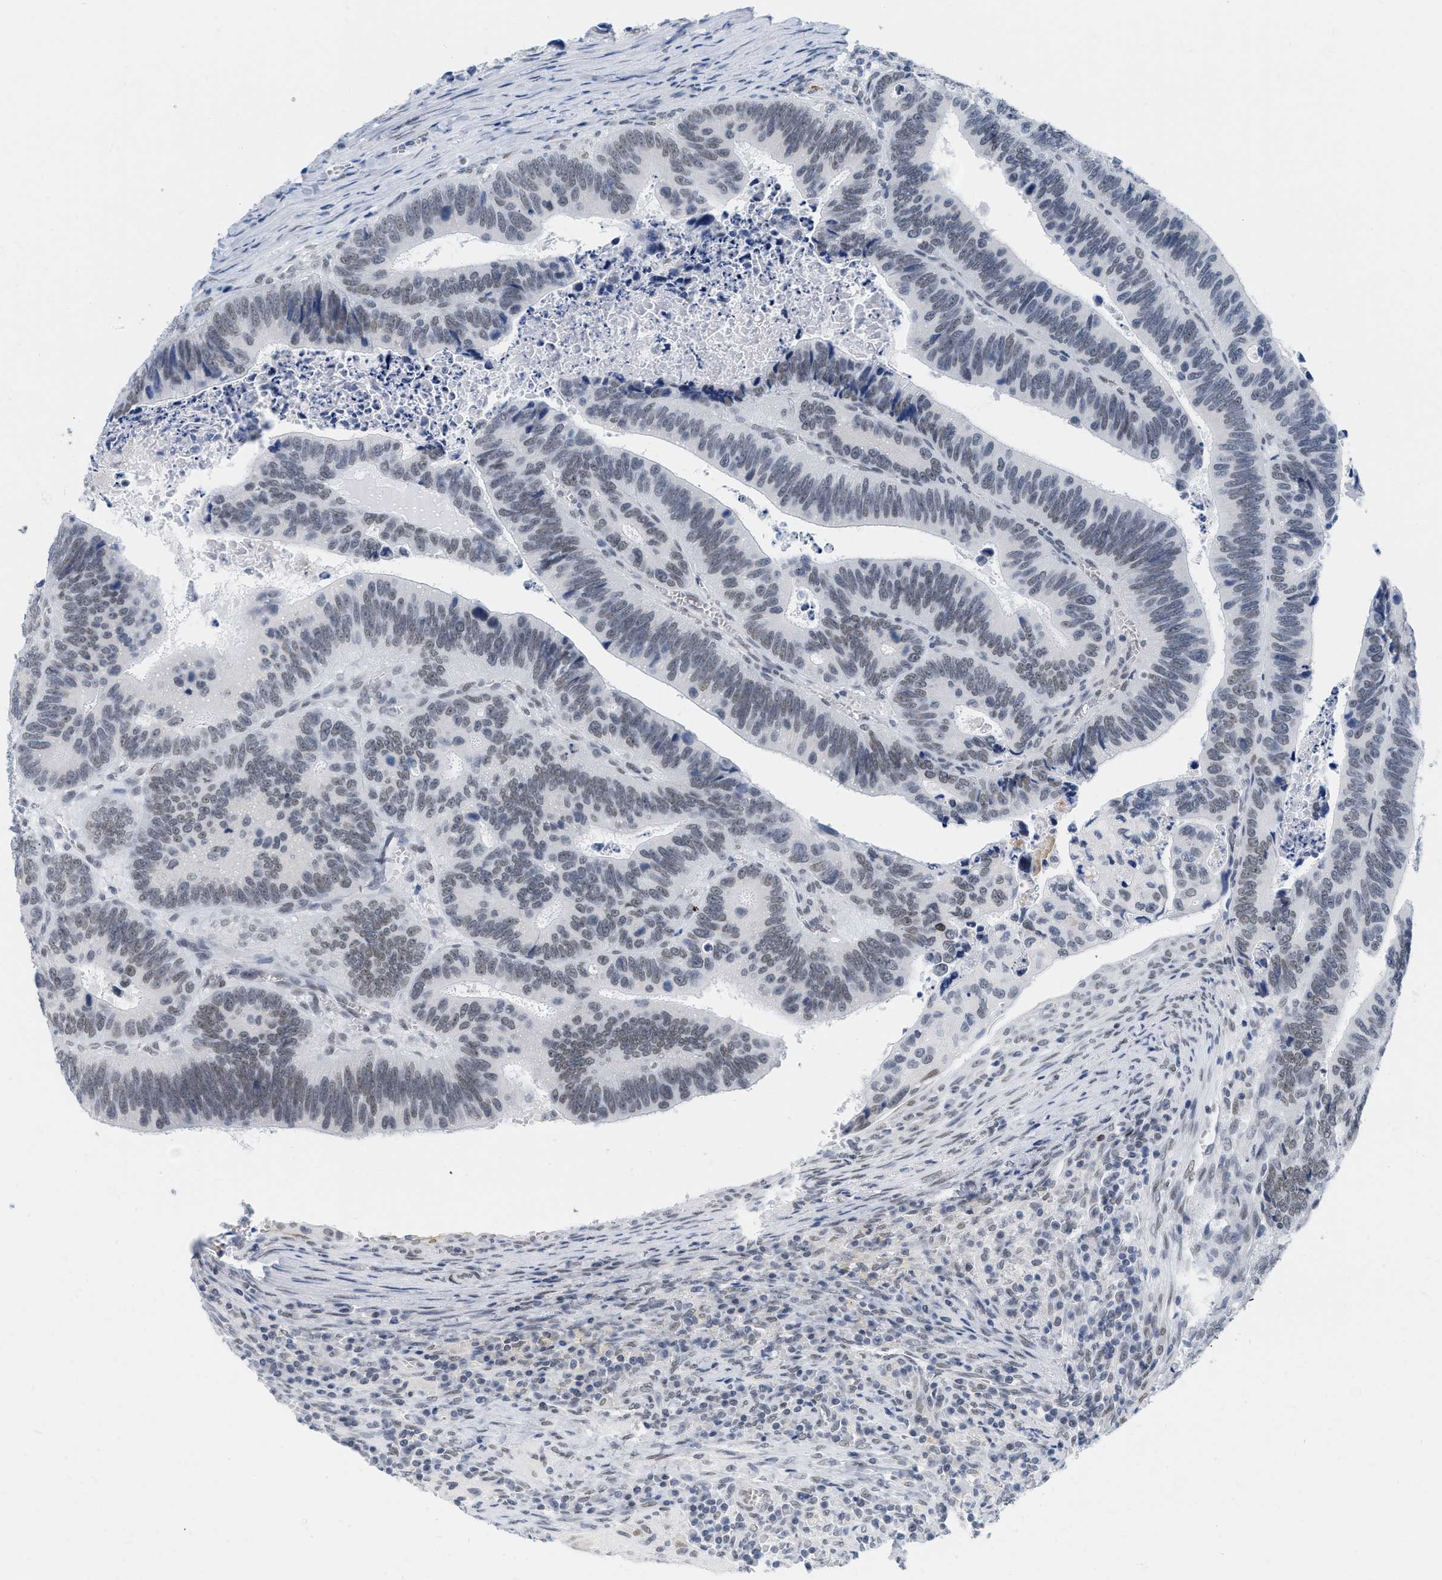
{"staining": {"intensity": "weak", "quantity": "<25%", "location": "nuclear"}, "tissue": "colorectal cancer", "cell_type": "Tumor cells", "image_type": "cancer", "snomed": [{"axis": "morphology", "description": "Inflammation, NOS"}, {"axis": "morphology", "description": "Adenocarcinoma, NOS"}, {"axis": "topography", "description": "Colon"}], "caption": "DAB immunohistochemical staining of adenocarcinoma (colorectal) demonstrates no significant positivity in tumor cells.", "gene": "XIRP1", "patient": {"sex": "male", "age": 72}}